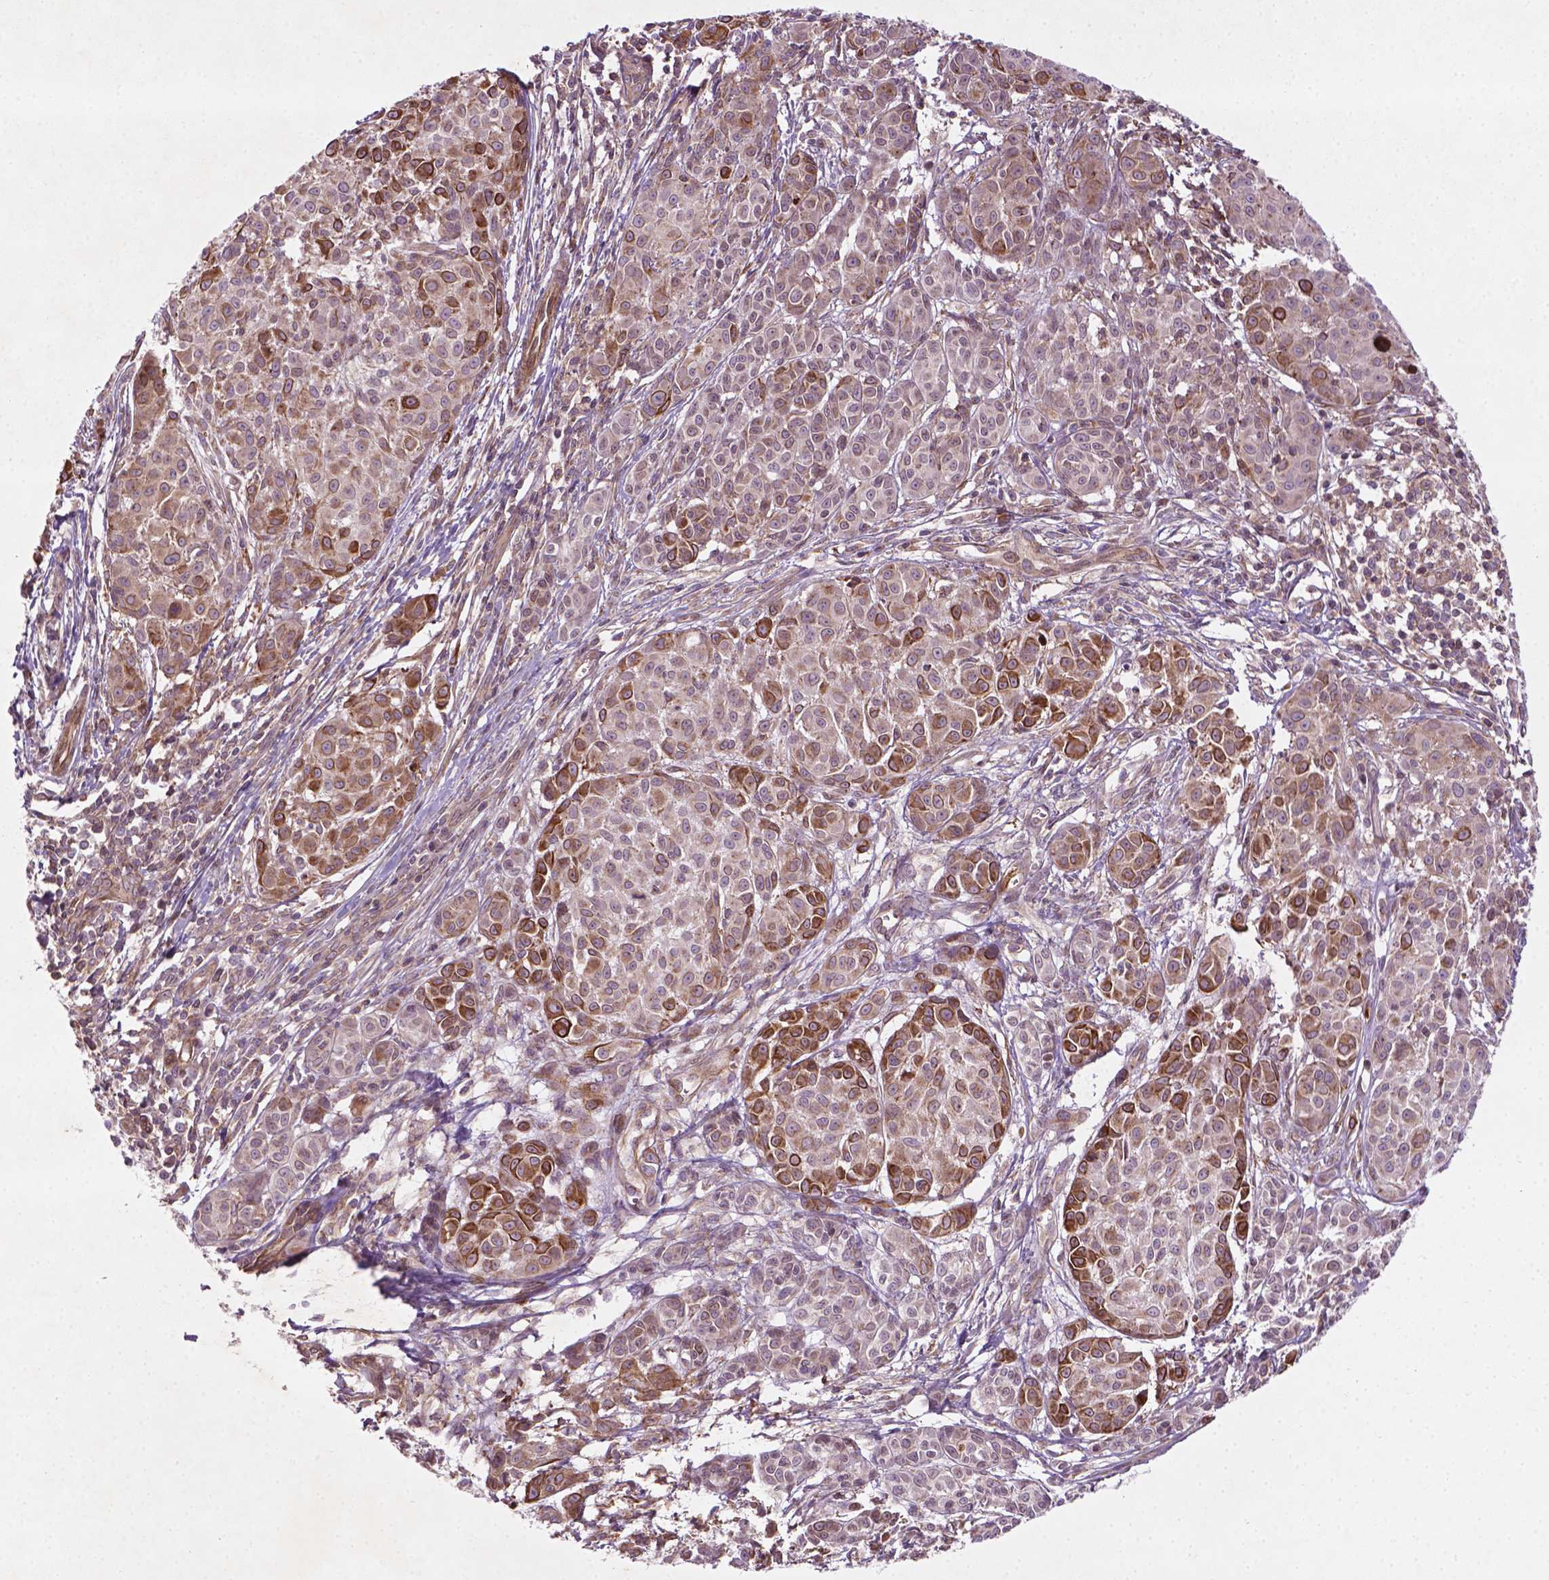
{"staining": {"intensity": "moderate", "quantity": "25%-75%", "location": "cytoplasmic/membranous"}, "tissue": "melanoma", "cell_type": "Tumor cells", "image_type": "cancer", "snomed": [{"axis": "morphology", "description": "Malignant melanoma, NOS"}, {"axis": "topography", "description": "Skin"}], "caption": "Immunohistochemical staining of human malignant melanoma displays moderate cytoplasmic/membranous protein expression in about 25%-75% of tumor cells.", "gene": "TCHP", "patient": {"sex": "male", "age": 48}}